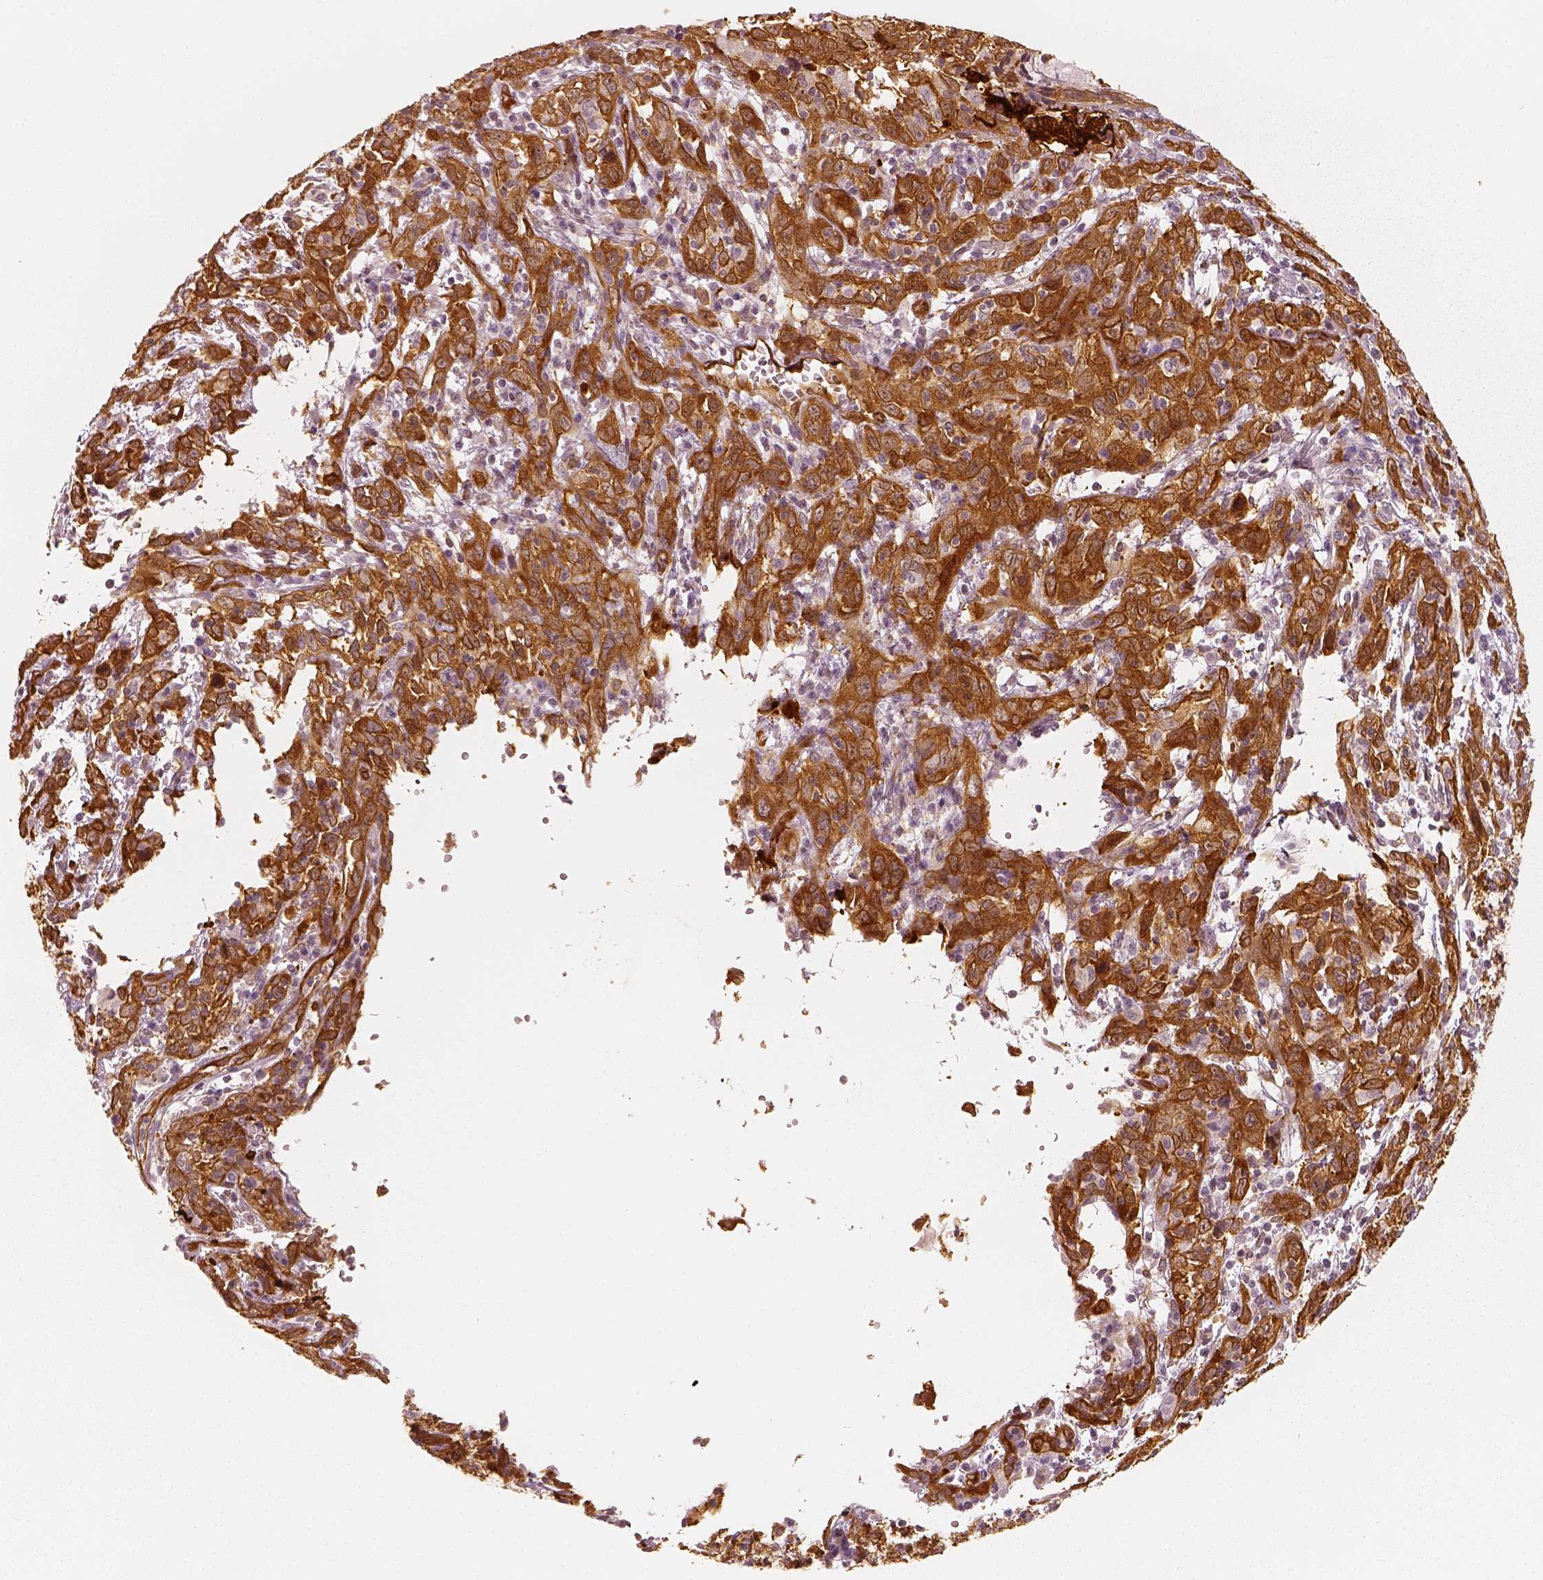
{"staining": {"intensity": "strong", "quantity": ">75%", "location": "cytoplasmic/membranous"}, "tissue": "cervical cancer", "cell_type": "Tumor cells", "image_type": "cancer", "snomed": [{"axis": "morphology", "description": "Adenocarcinoma, NOS"}, {"axis": "topography", "description": "Cervix"}], "caption": "Protein expression by IHC displays strong cytoplasmic/membranous expression in approximately >75% of tumor cells in cervical adenocarcinoma. The staining was performed using DAB (3,3'-diaminobenzidine), with brown indicating positive protein expression. Nuclei are stained blue with hematoxylin.", "gene": "FSCN1", "patient": {"sex": "female", "age": 40}}